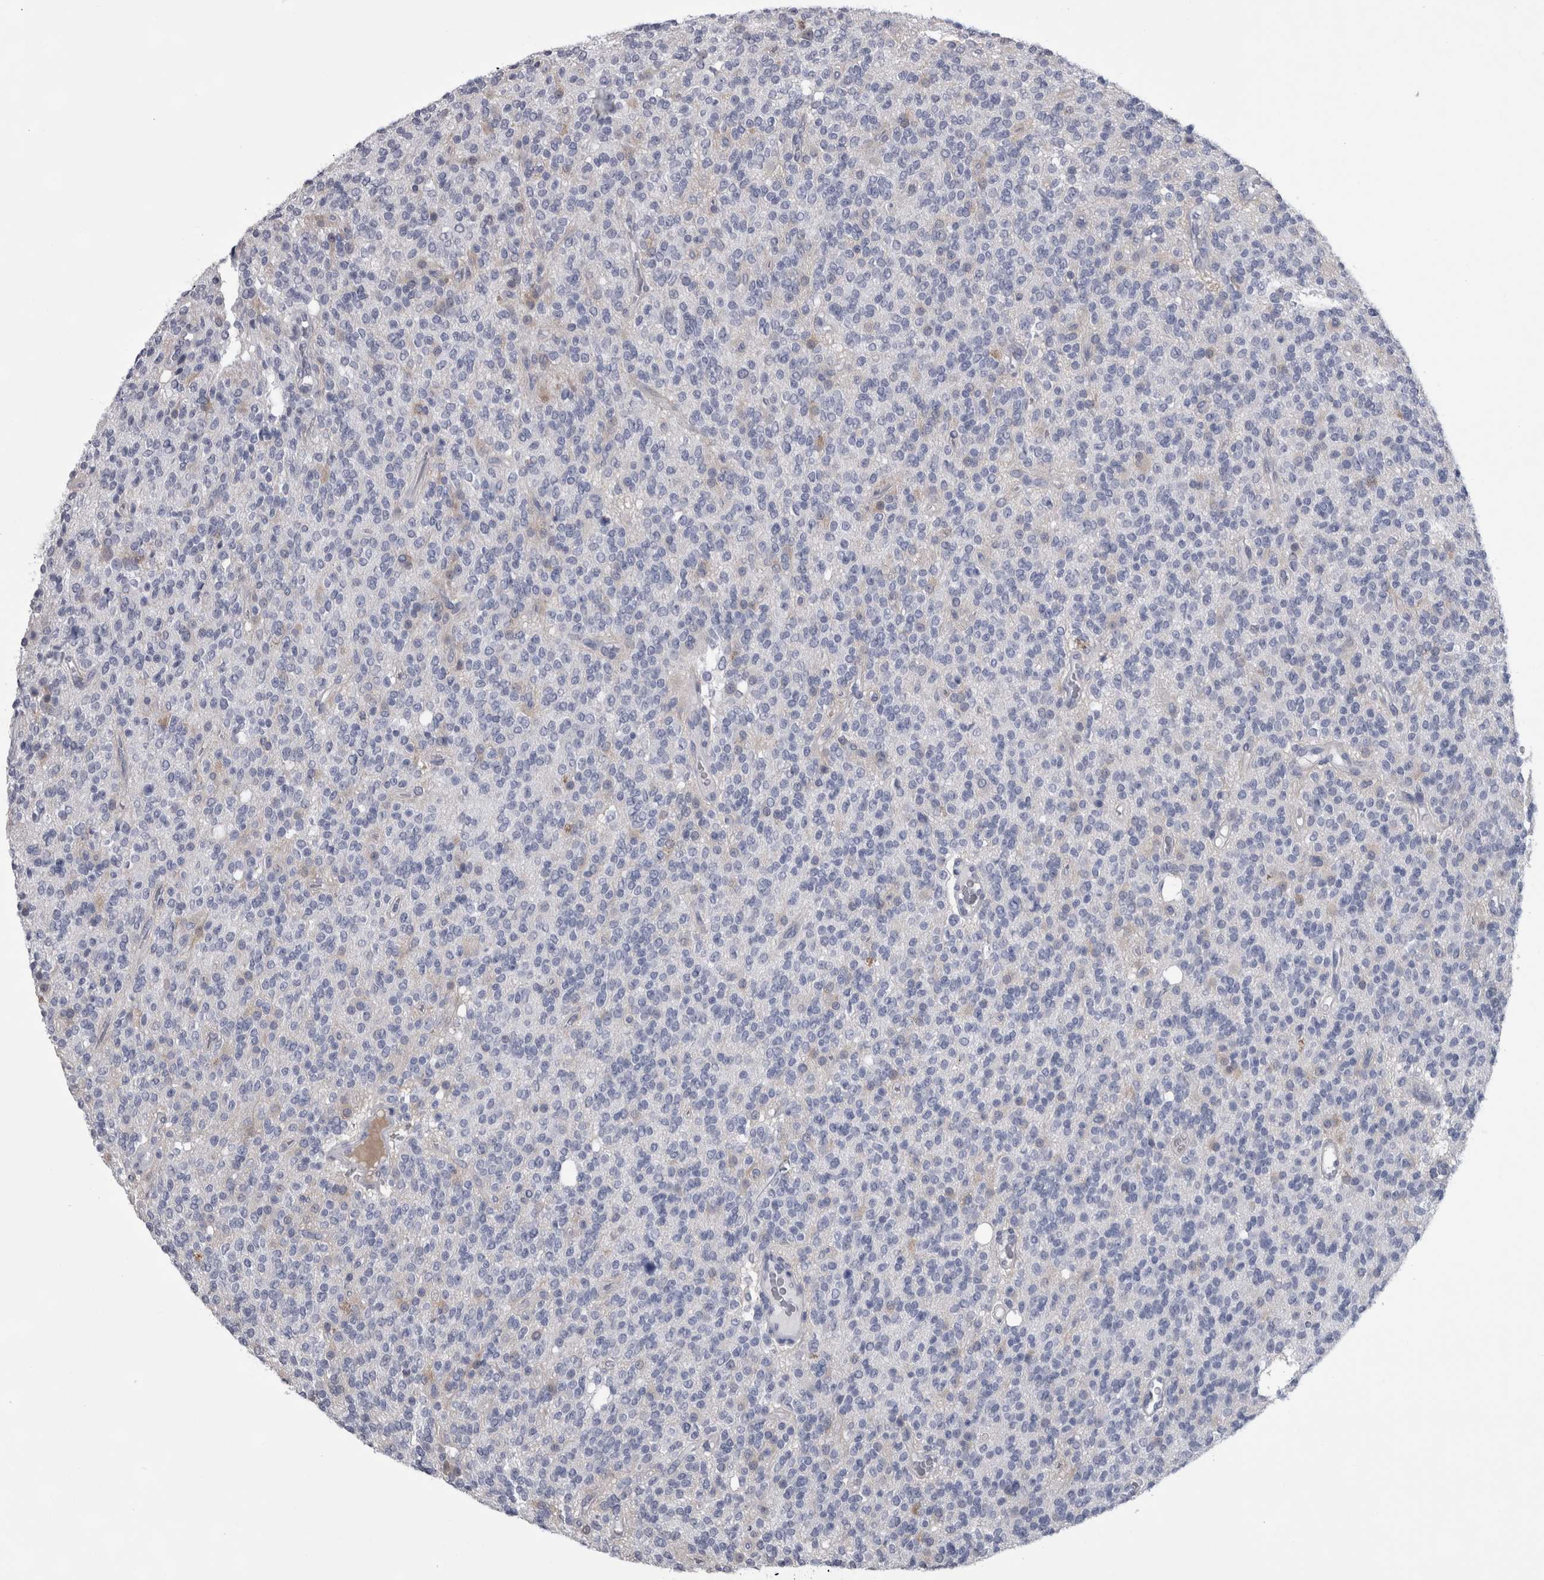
{"staining": {"intensity": "negative", "quantity": "none", "location": "none"}, "tissue": "glioma", "cell_type": "Tumor cells", "image_type": "cancer", "snomed": [{"axis": "morphology", "description": "Glioma, malignant, High grade"}, {"axis": "topography", "description": "Brain"}], "caption": "Immunohistochemistry (IHC) micrograph of neoplastic tissue: high-grade glioma (malignant) stained with DAB (3,3'-diaminobenzidine) exhibits no significant protein expression in tumor cells.", "gene": "AFMID", "patient": {"sex": "male", "age": 34}}